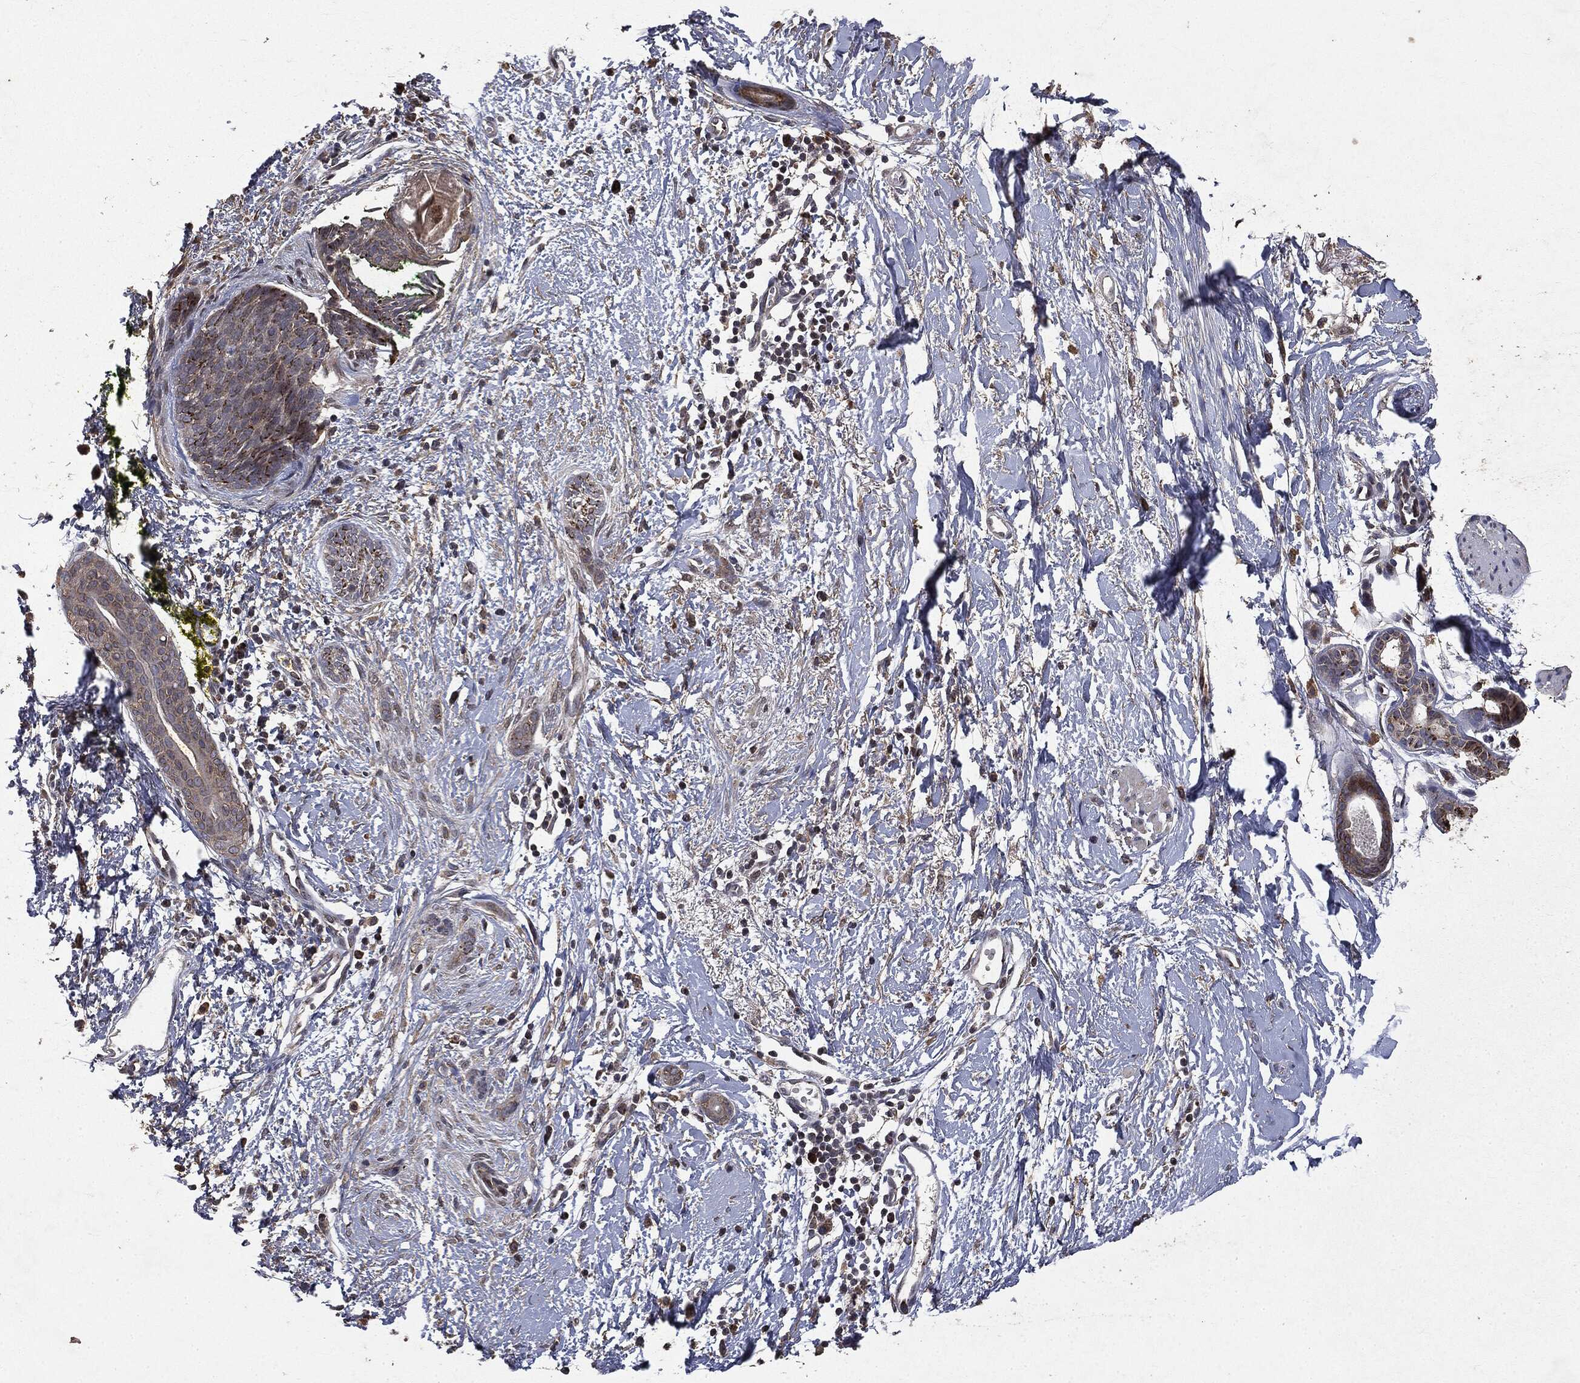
{"staining": {"intensity": "strong", "quantity": "25%-75%", "location": "cytoplasmic/membranous"}, "tissue": "skin cancer", "cell_type": "Tumor cells", "image_type": "cancer", "snomed": [{"axis": "morphology", "description": "Basal cell carcinoma"}, {"axis": "topography", "description": "Skin"}], "caption": "This is an image of immunohistochemistry staining of skin cancer, which shows strong positivity in the cytoplasmic/membranous of tumor cells.", "gene": "PLPPR2", "patient": {"sex": "female", "age": 65}}